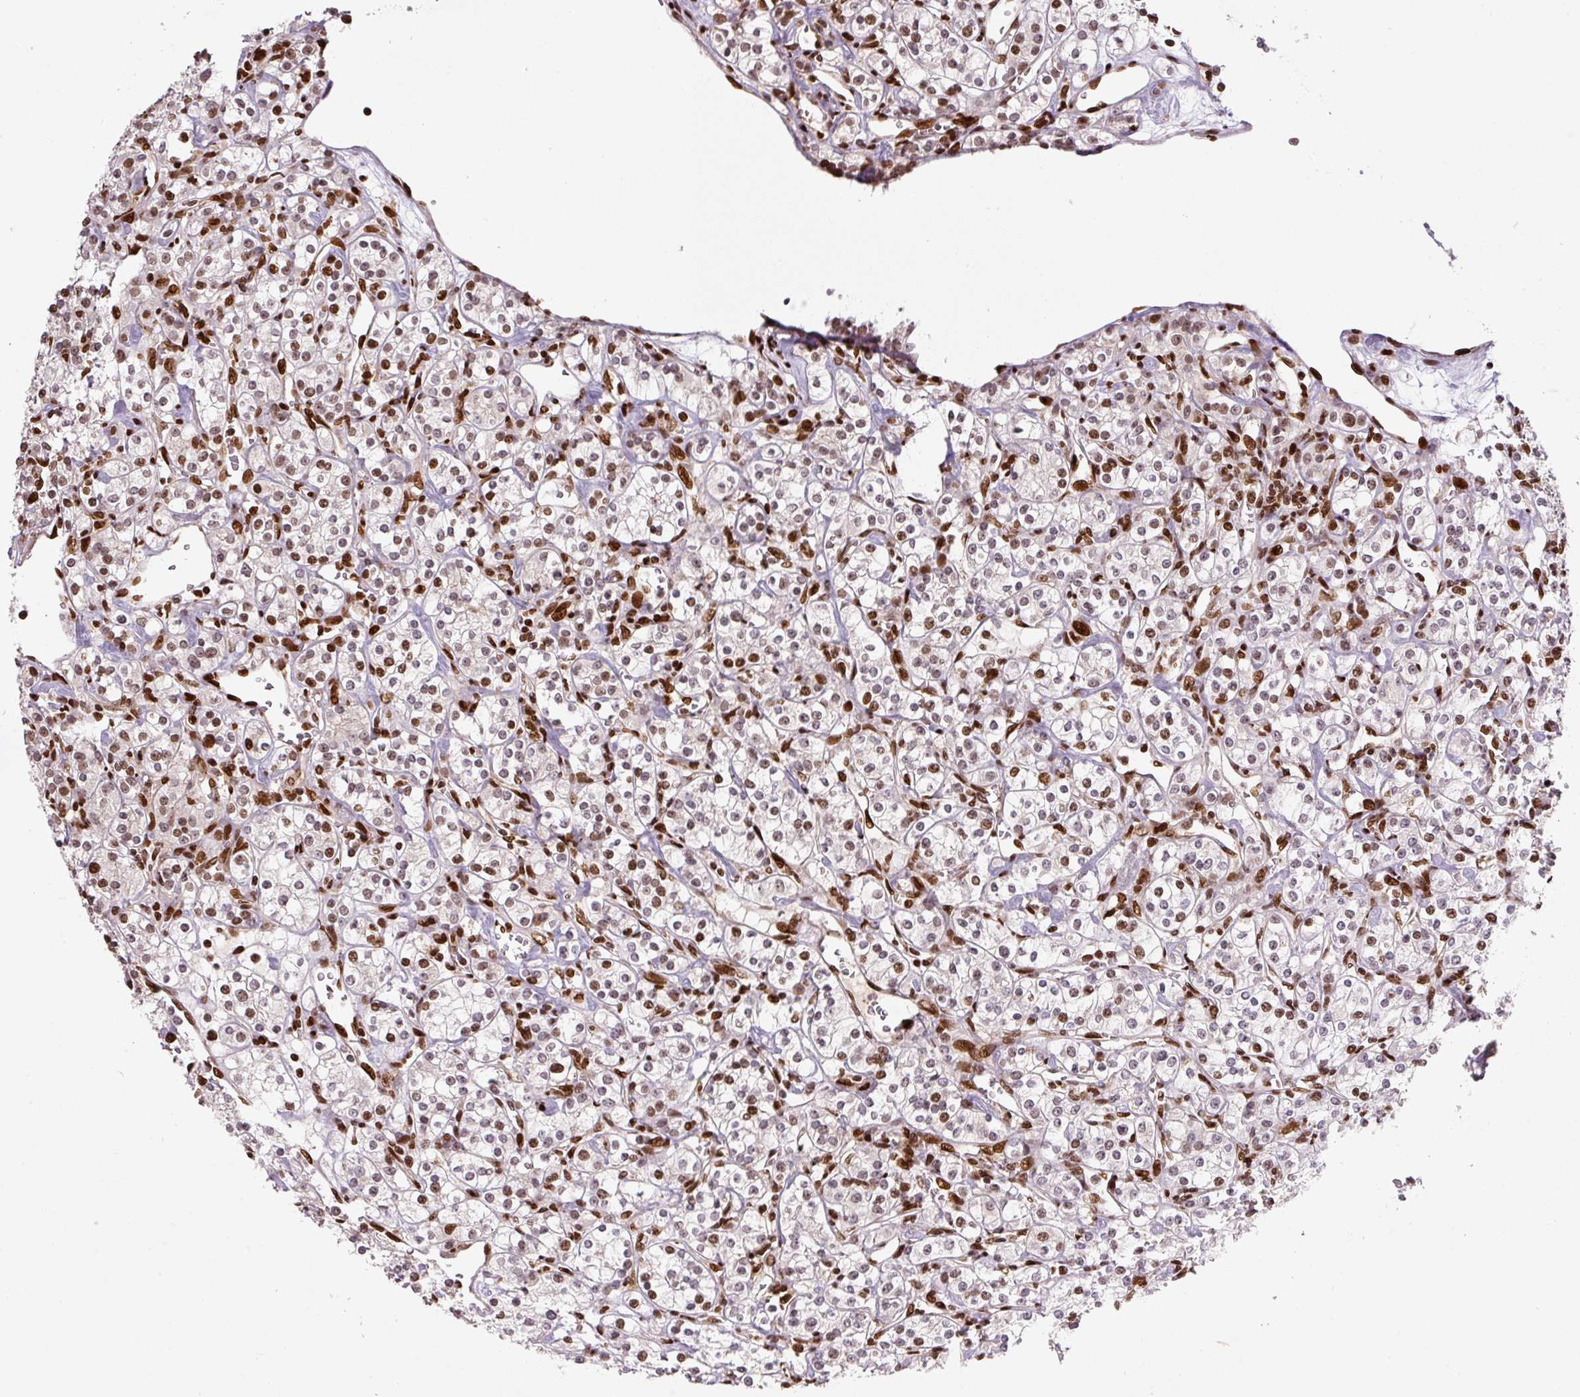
{"staining": {"intensity": "moderate", "quantity": "25%-75%", "location": "nuclear"}, "tissue": "renal cancer", "cell_type": "Tumor cells", "image_type": "cancer", "snomed": [{"axis": "morphology", "description": "Adenocarcinoma, NOS"}, {"axis": "topography", "description": "Kidney"}], "caption": "Brown immunohistochemical staining in human adenocarcinoma (renal) shows moderate nuclear positivity in approximately 25%-75% of tumor cells.", "gene": "PYDC2", "patient": {"sex": "male", "age": 77}}